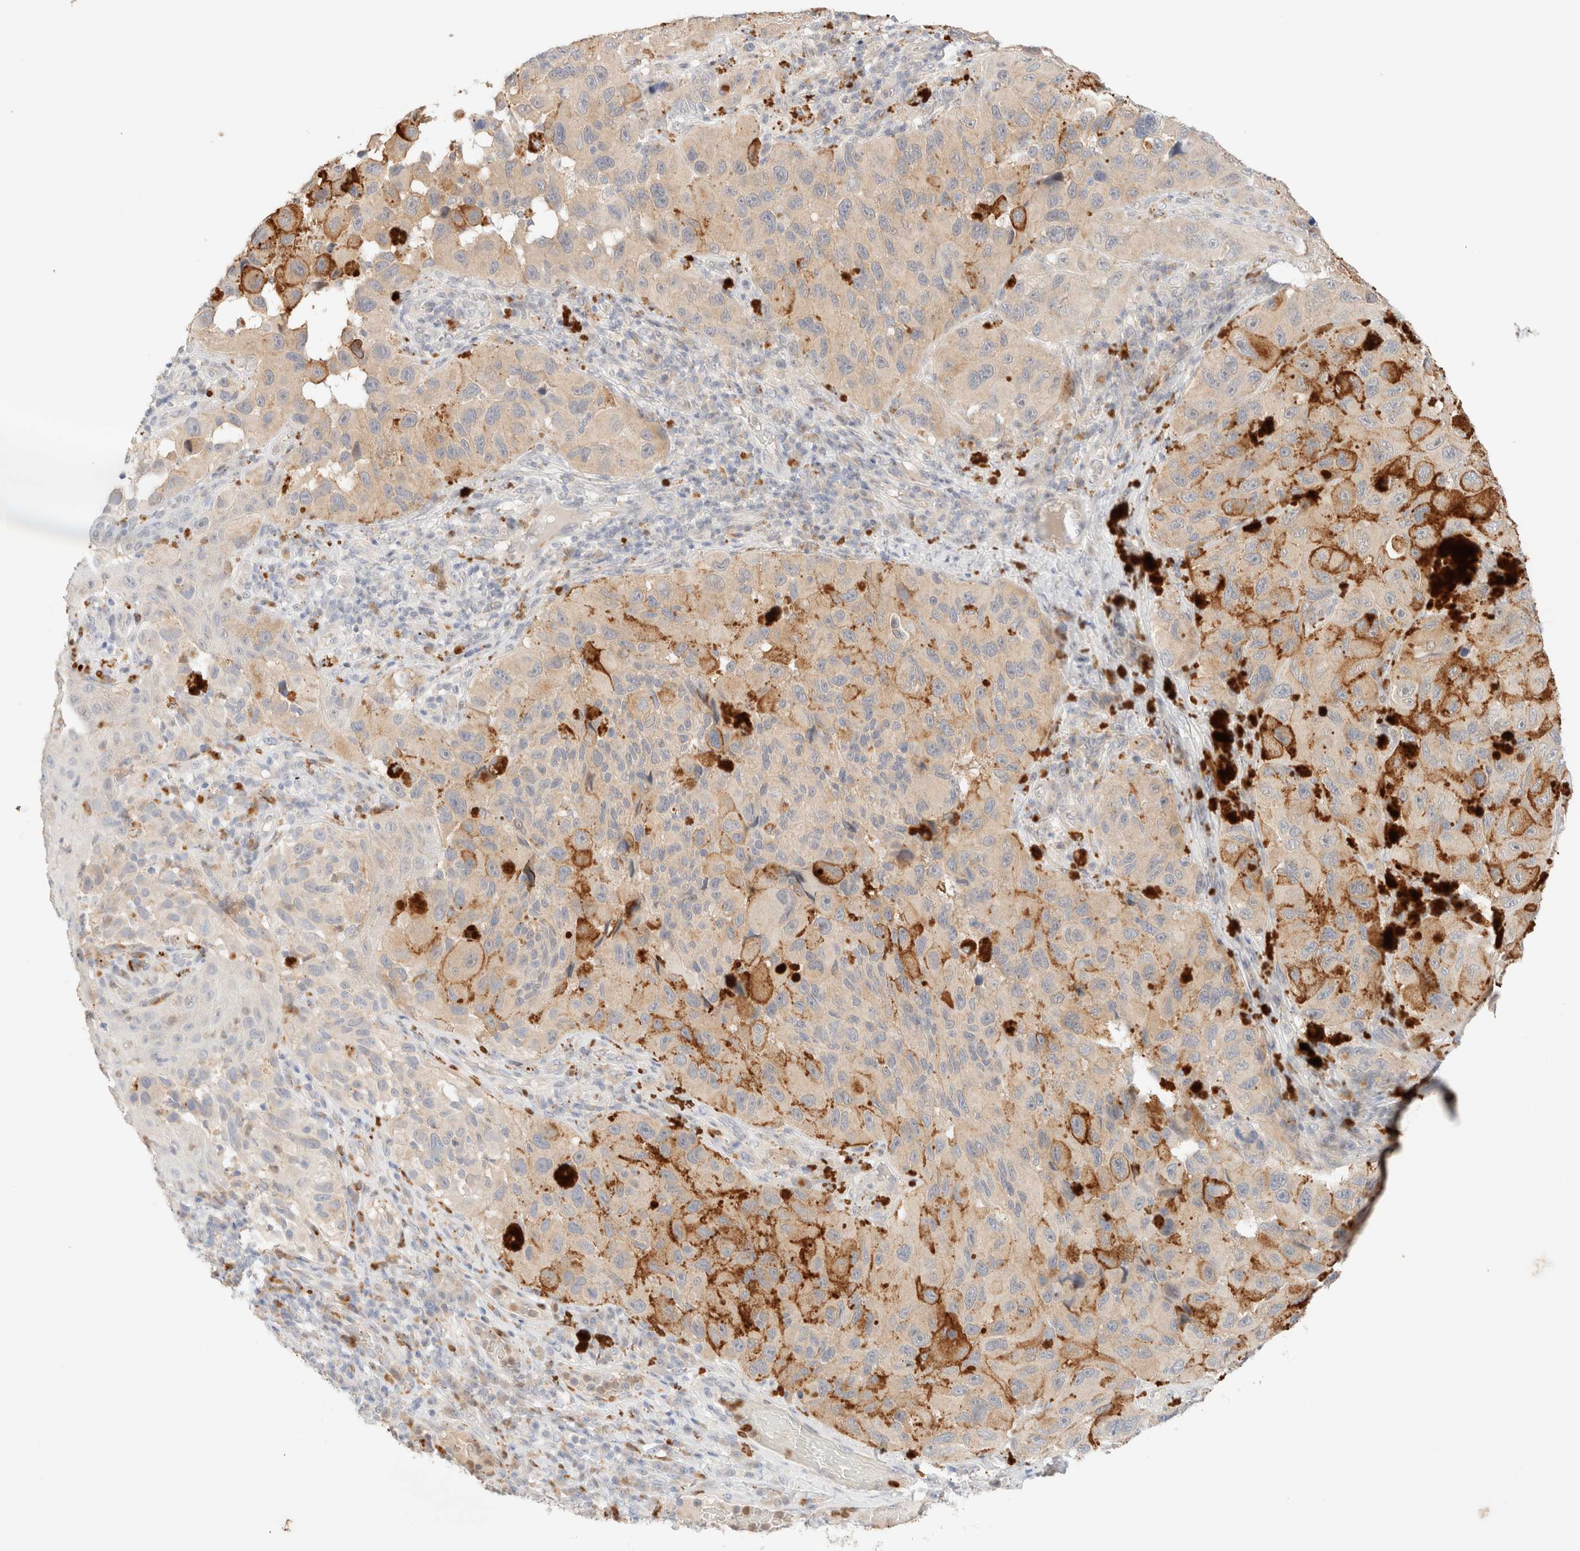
{"staining": {"intensity": "weak", "quantity": "25%-75%", "location": "cytoplasmic/membranous"}, "tissue": "melanoma", "cell_type": "Tumor cells", "image_type": "cancer", "snomed": [{"axis": "morphology", "description": "Malignant melanoma, NOS"}, {"axis": "topography", "description": "Skin"}], "caption": "A high-resolution micrograph shows immunohistochemistry staining of melanoma, which exhibits weak cytoplasmic/membranous staining in approximately 25%-75% of tumor cells. (DAB (3,3'-diaminobenzidine) IHC with brightfield microscopy, high magnification).", "gene": "SGSM2", "patient": {"sex": "female", "age": 73}}